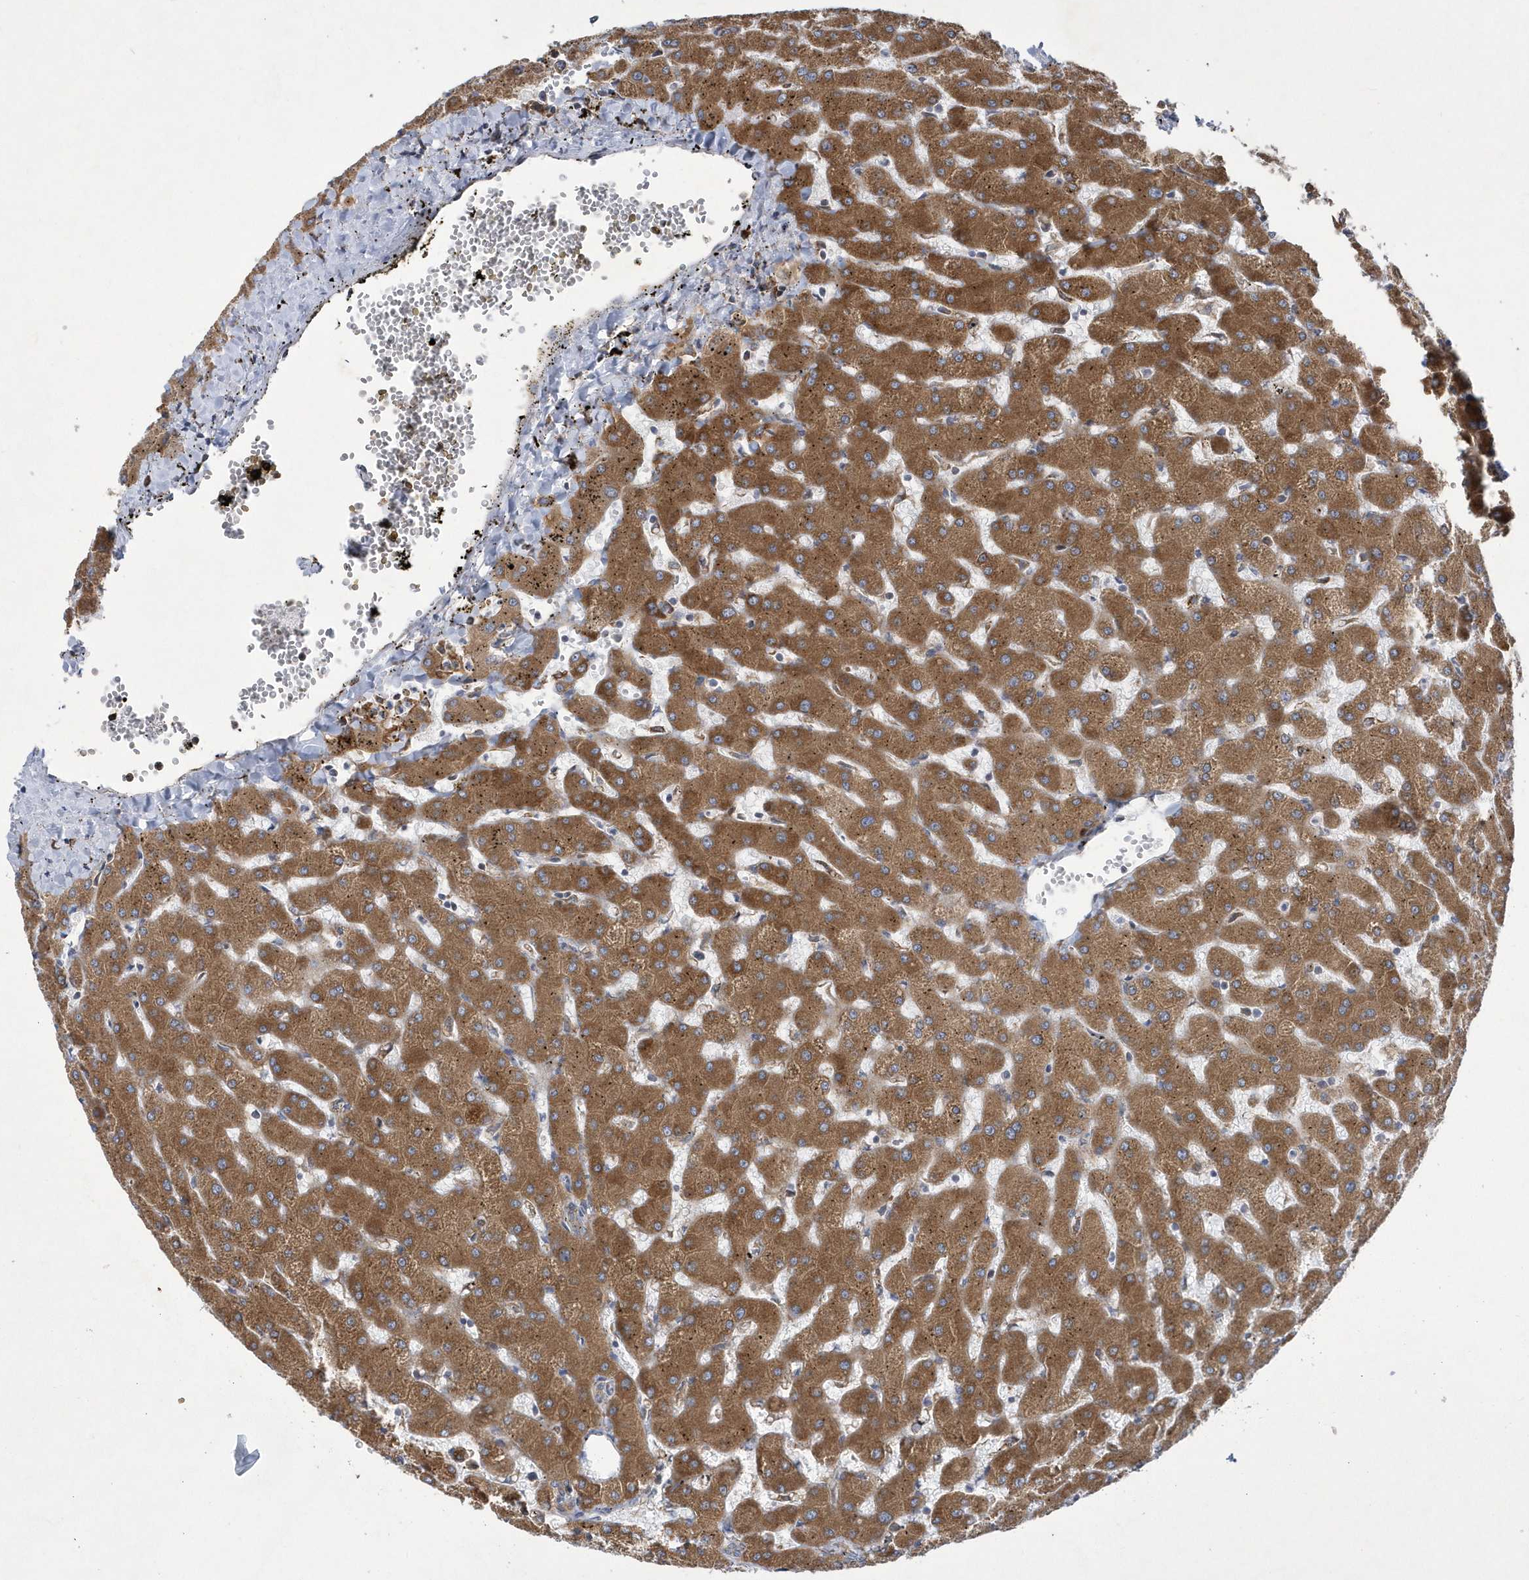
{"staining": {"intensity": "weak", "quantity": "25%-75%", "location": "cytoplasmic/membranous"}, "tissue": "liver", "cell_type": "Cholangiocytes", "image_type": "normal", "snomed": [{"axis": "morphology", "description": "Normal tissue, NOS"}, {"axis": "topography", "description": "Liver"}], "caption": "An IHC photomicrograph of unremarkable tissue is shown. Protein staining in brown labels weak cytoplasmic/membranous positivity in liver within cholangiocytes.", "gene": "MED31", "patient": {"sex": "female", "age": 63}}